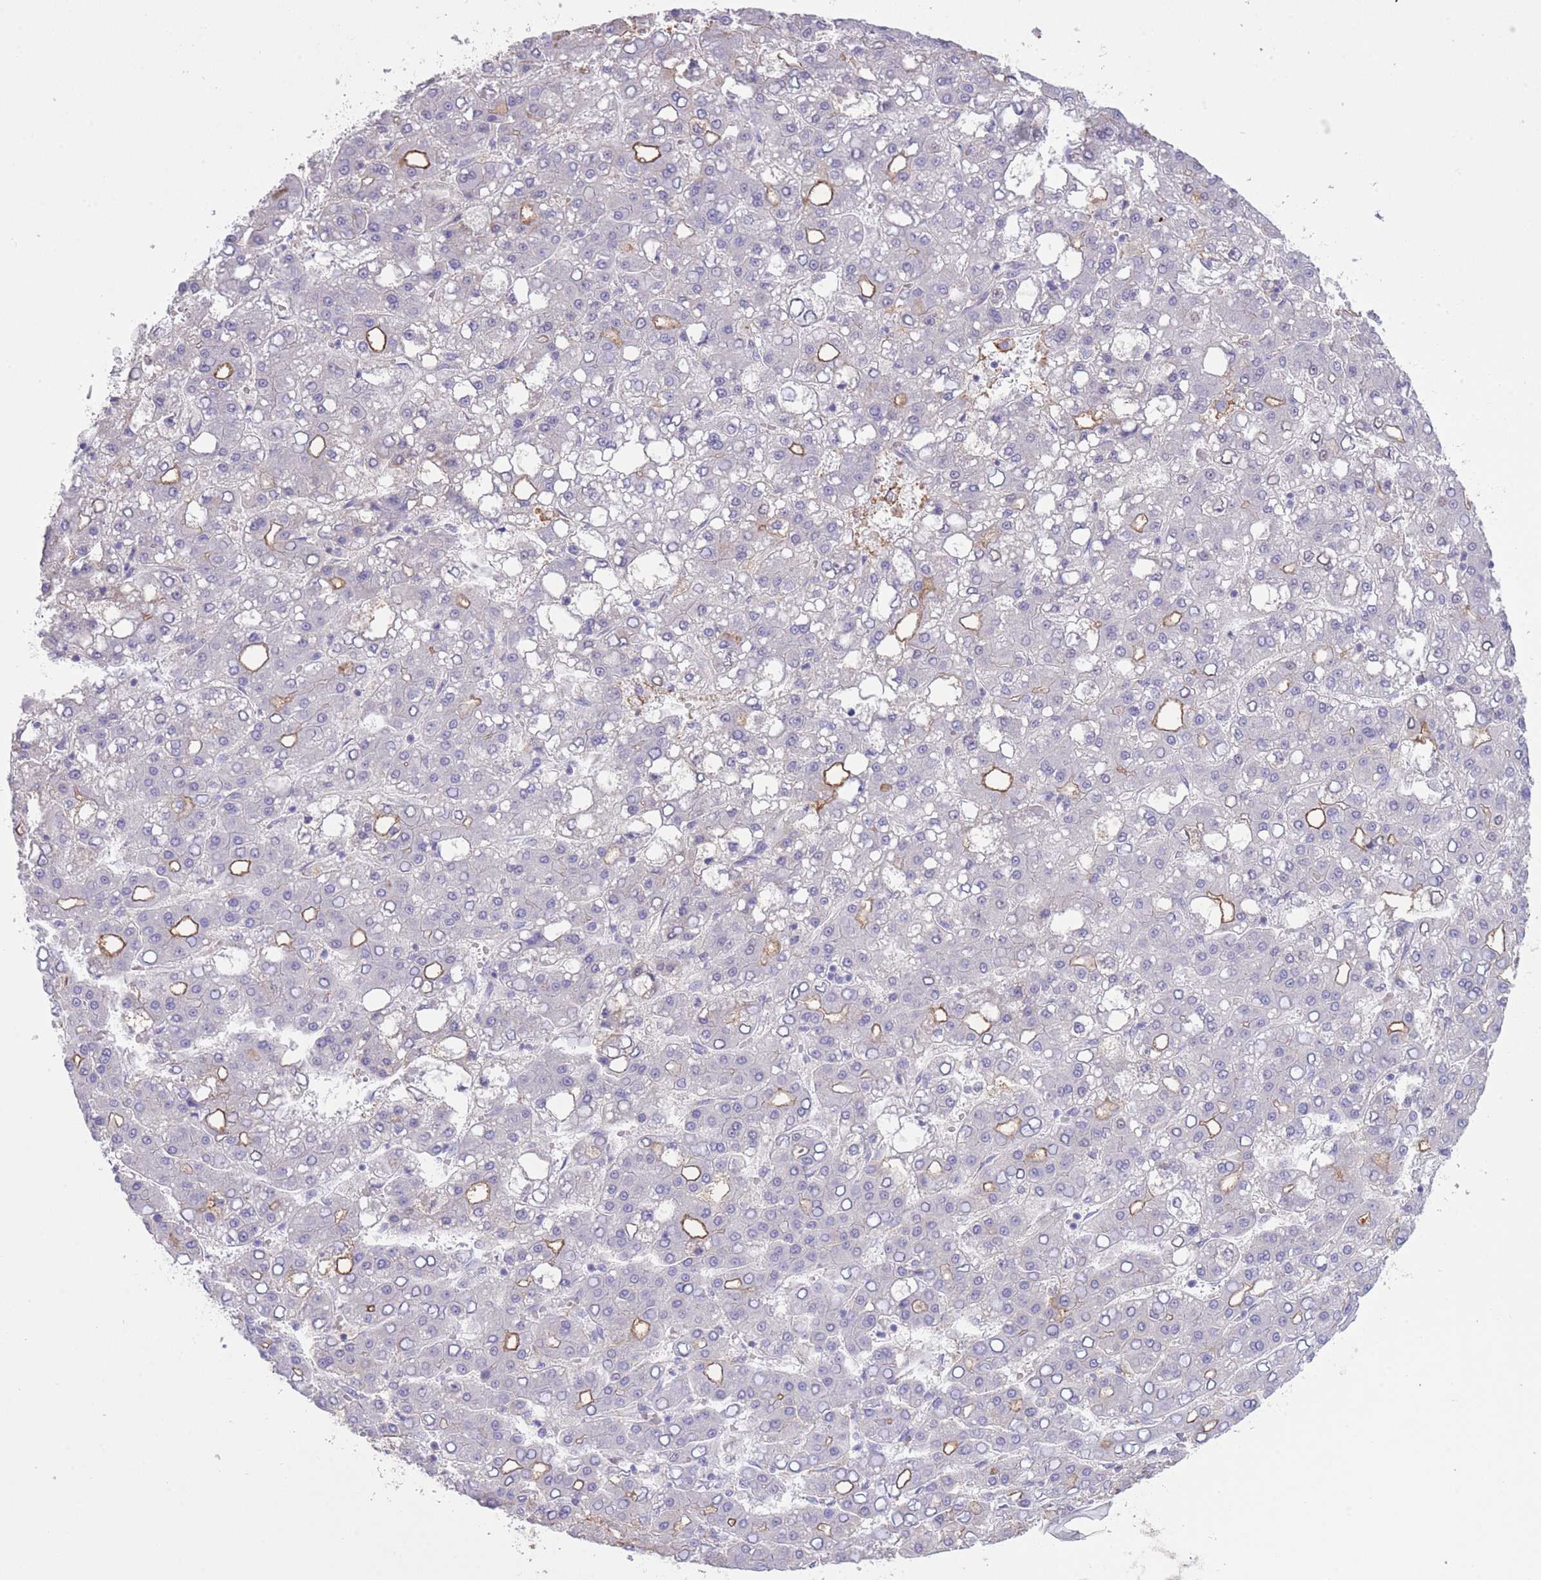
{"staining": {"intensity": "moderate", "quantity": "<25%", "location": "cytoplasmic/membranous"}, "tissue": "liver cancer", "cell_type": "Tumor cells", "image_type": "cancer", "snomed": [{"axis": "morphology", "description": "Carcinoma, Hepatocellular, NOS"}, {"axis": "topography", "description": "Liver"}], "caption": "Immunohistochemistry (IHC) (DAB) staining of liver hepatocellular carcinoma shows moderate cytoplasmic/membranous protein positivity in approximately <25% of tumor cells.", "gene": "AP3S2", "patient": {"sex": "male", "age": 65}}